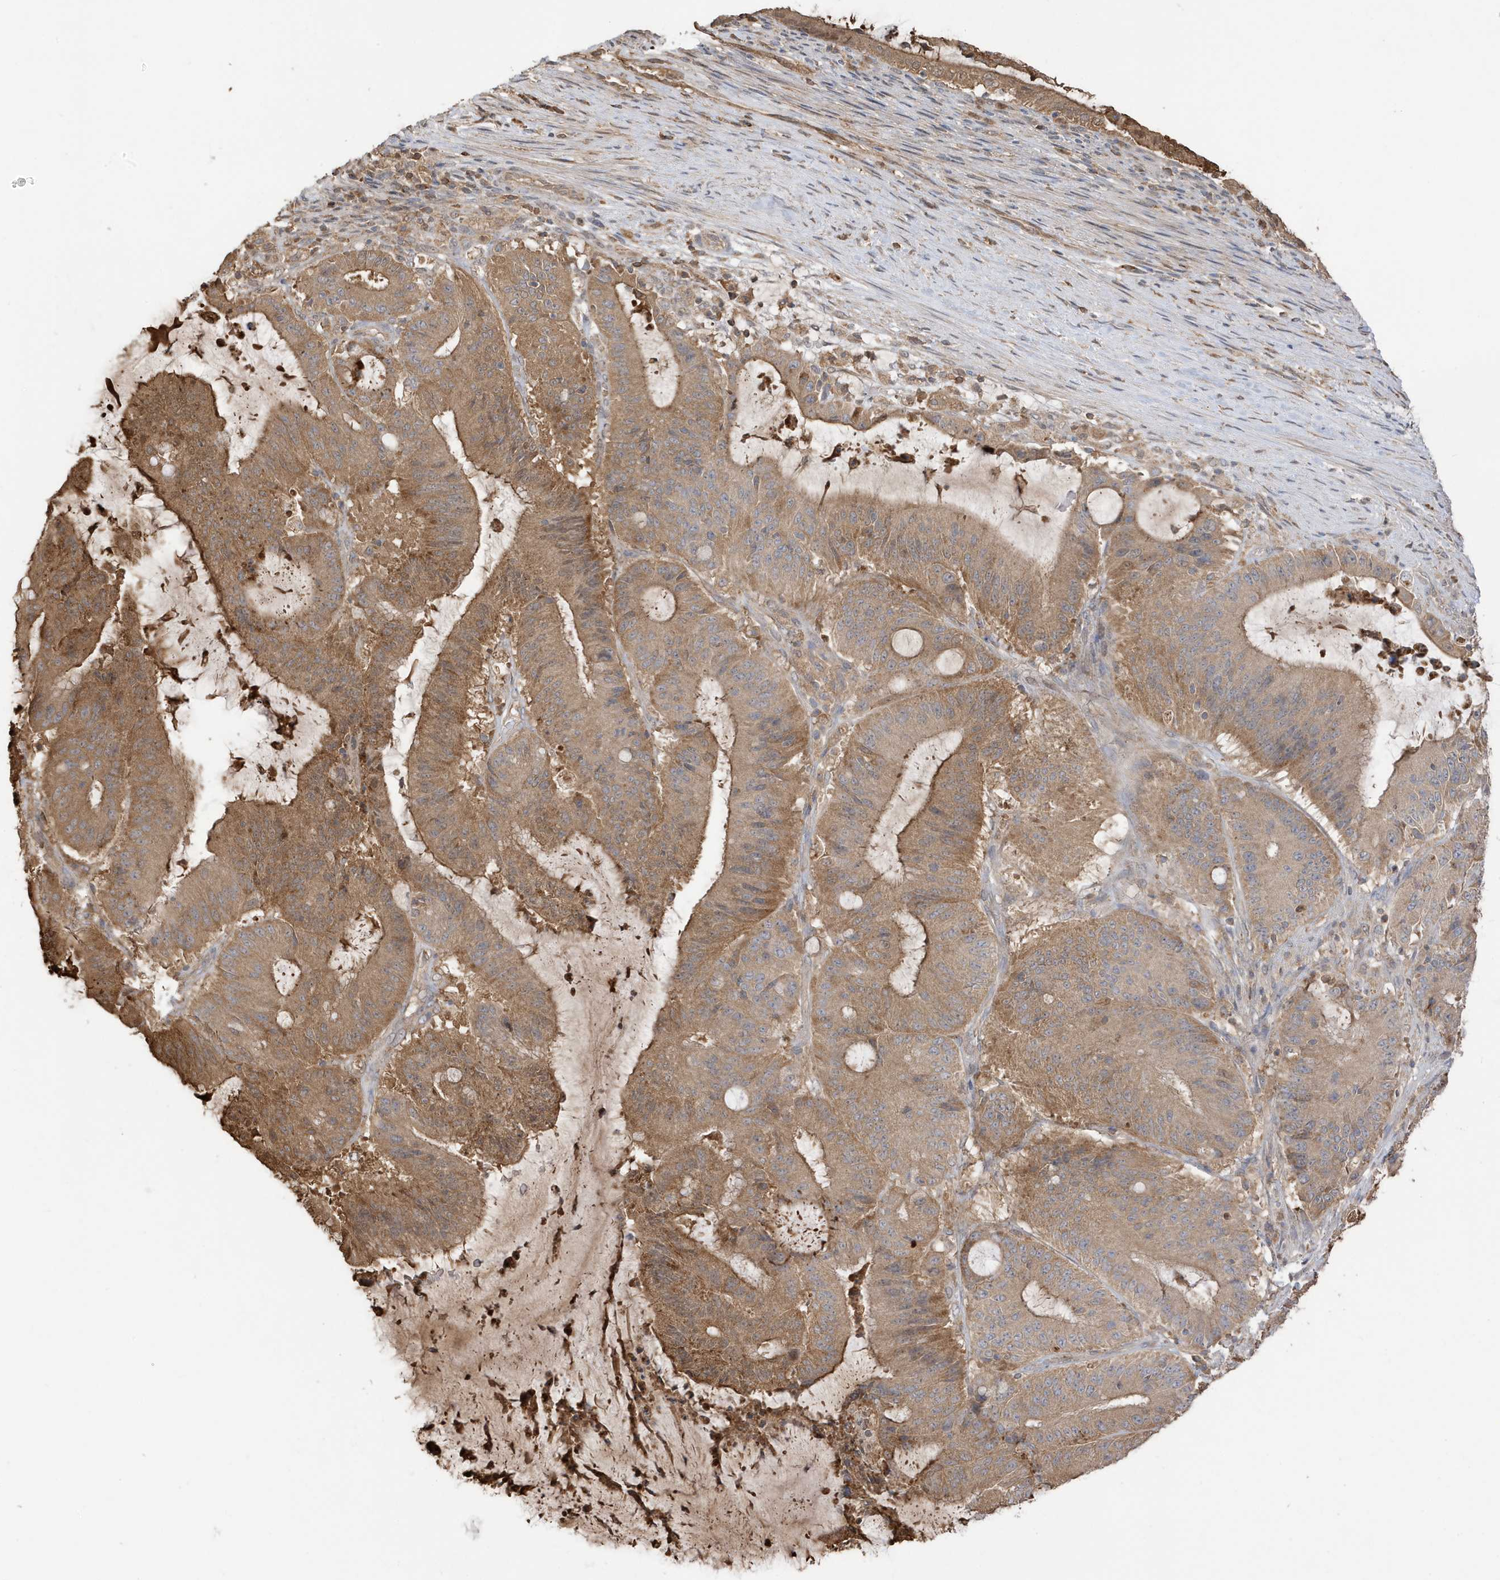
{"staining": {"intensity": "moderate", "quantity": ">75%", "location": "cytoplasmic/membranous"}, "tissue": "liver cancer", "cell_type": "Tumor cells", "image_type": "cancer", "snomed": [{"axis": "morphology", "description": "Normal tissue, NOS"}, {"axis": "morphology", "description": "Cholangiocarcinoma"}, {"axis": "topography", "description": "Liver"}, {"axis": "topography", "description": "Peripheral nerve tissue"}], "caption": "Brown immunohistochemical staining in cholangiocarcinoma (liver) displays moderate cytoplasmic/membranous staining in about >75% of tumor cells.", "gene": "AZI2", "patient": {"sex": "female", "age": 73}}